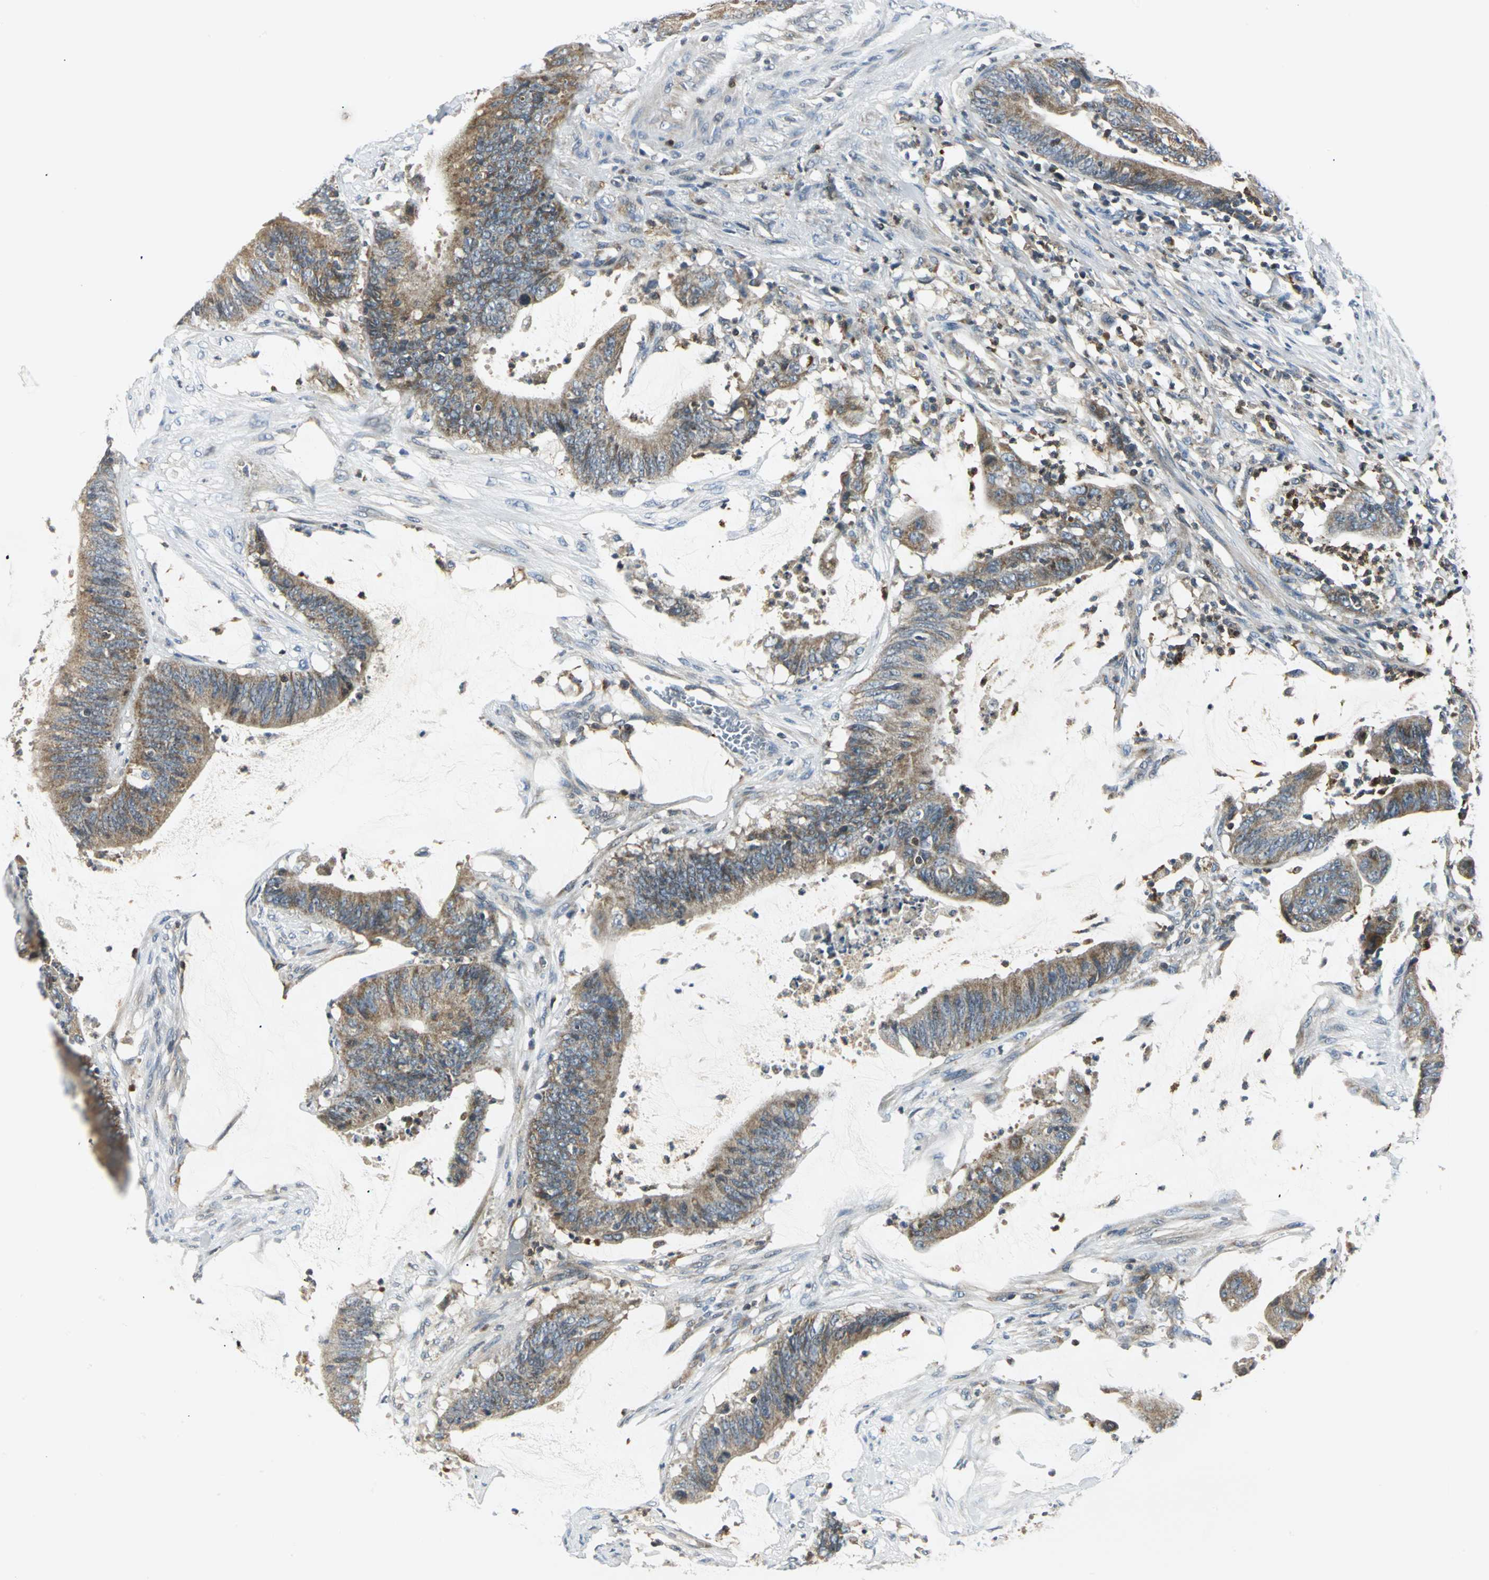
{"staining": {"intensity": "strong", "quantity": ">75%", "location": "cytoplasmic/membranous"}, "tissue": "colorectal cancer", "cell_type": "Tumor cells", "image_type": "cancer", "snomed": [{"axis": "morphology", "description": "Adenocarcinoma, NOS"}, {"axis": "topography", "description": "Rectum"}], "caption": "This image shows IHC staining of adenocarcinoma (colorectal), with high strong cytoplasmic/membranous staining in approximately >75% of tumor cells.", "gene": "USP40", "patient": {"sex": "female", "age": 66}}